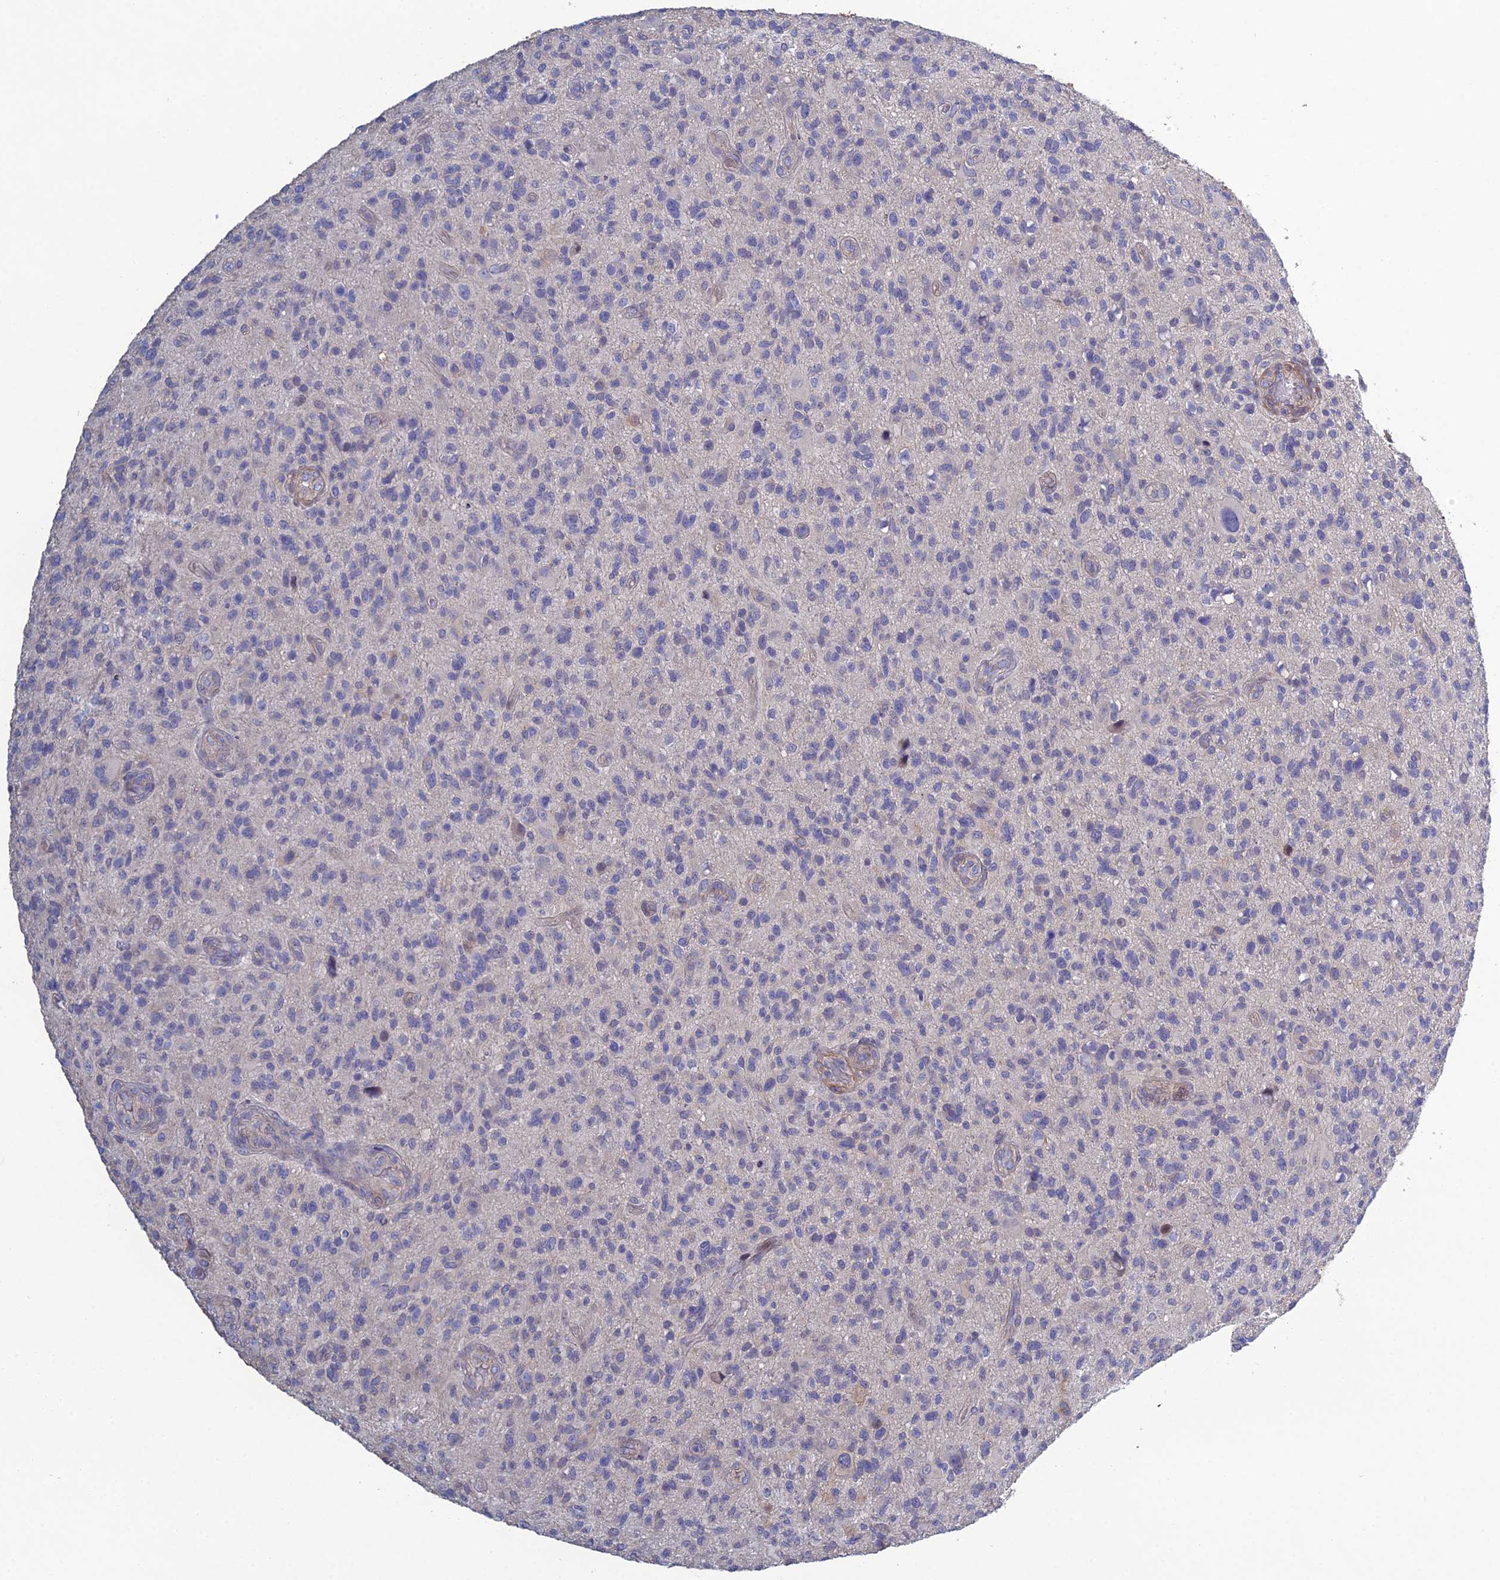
{"staining": {"intensity": "negative", "quantity": "none", "location": "none"}, "tissue": "glioma", "cell_type": "Tumor cells", "image_type": "cancer", "snomed": [{"axis": "morphology", "description": "Glioma, malignant, High grade"}, {"axis": "topography", "description": "Brain"}], "caption": "The IHC image has no significant expression in tumor cells of high-grade glioma (malignant) tissue.", "gene": "LZTS2", "patient": {"sex": "male", "age": 47}}